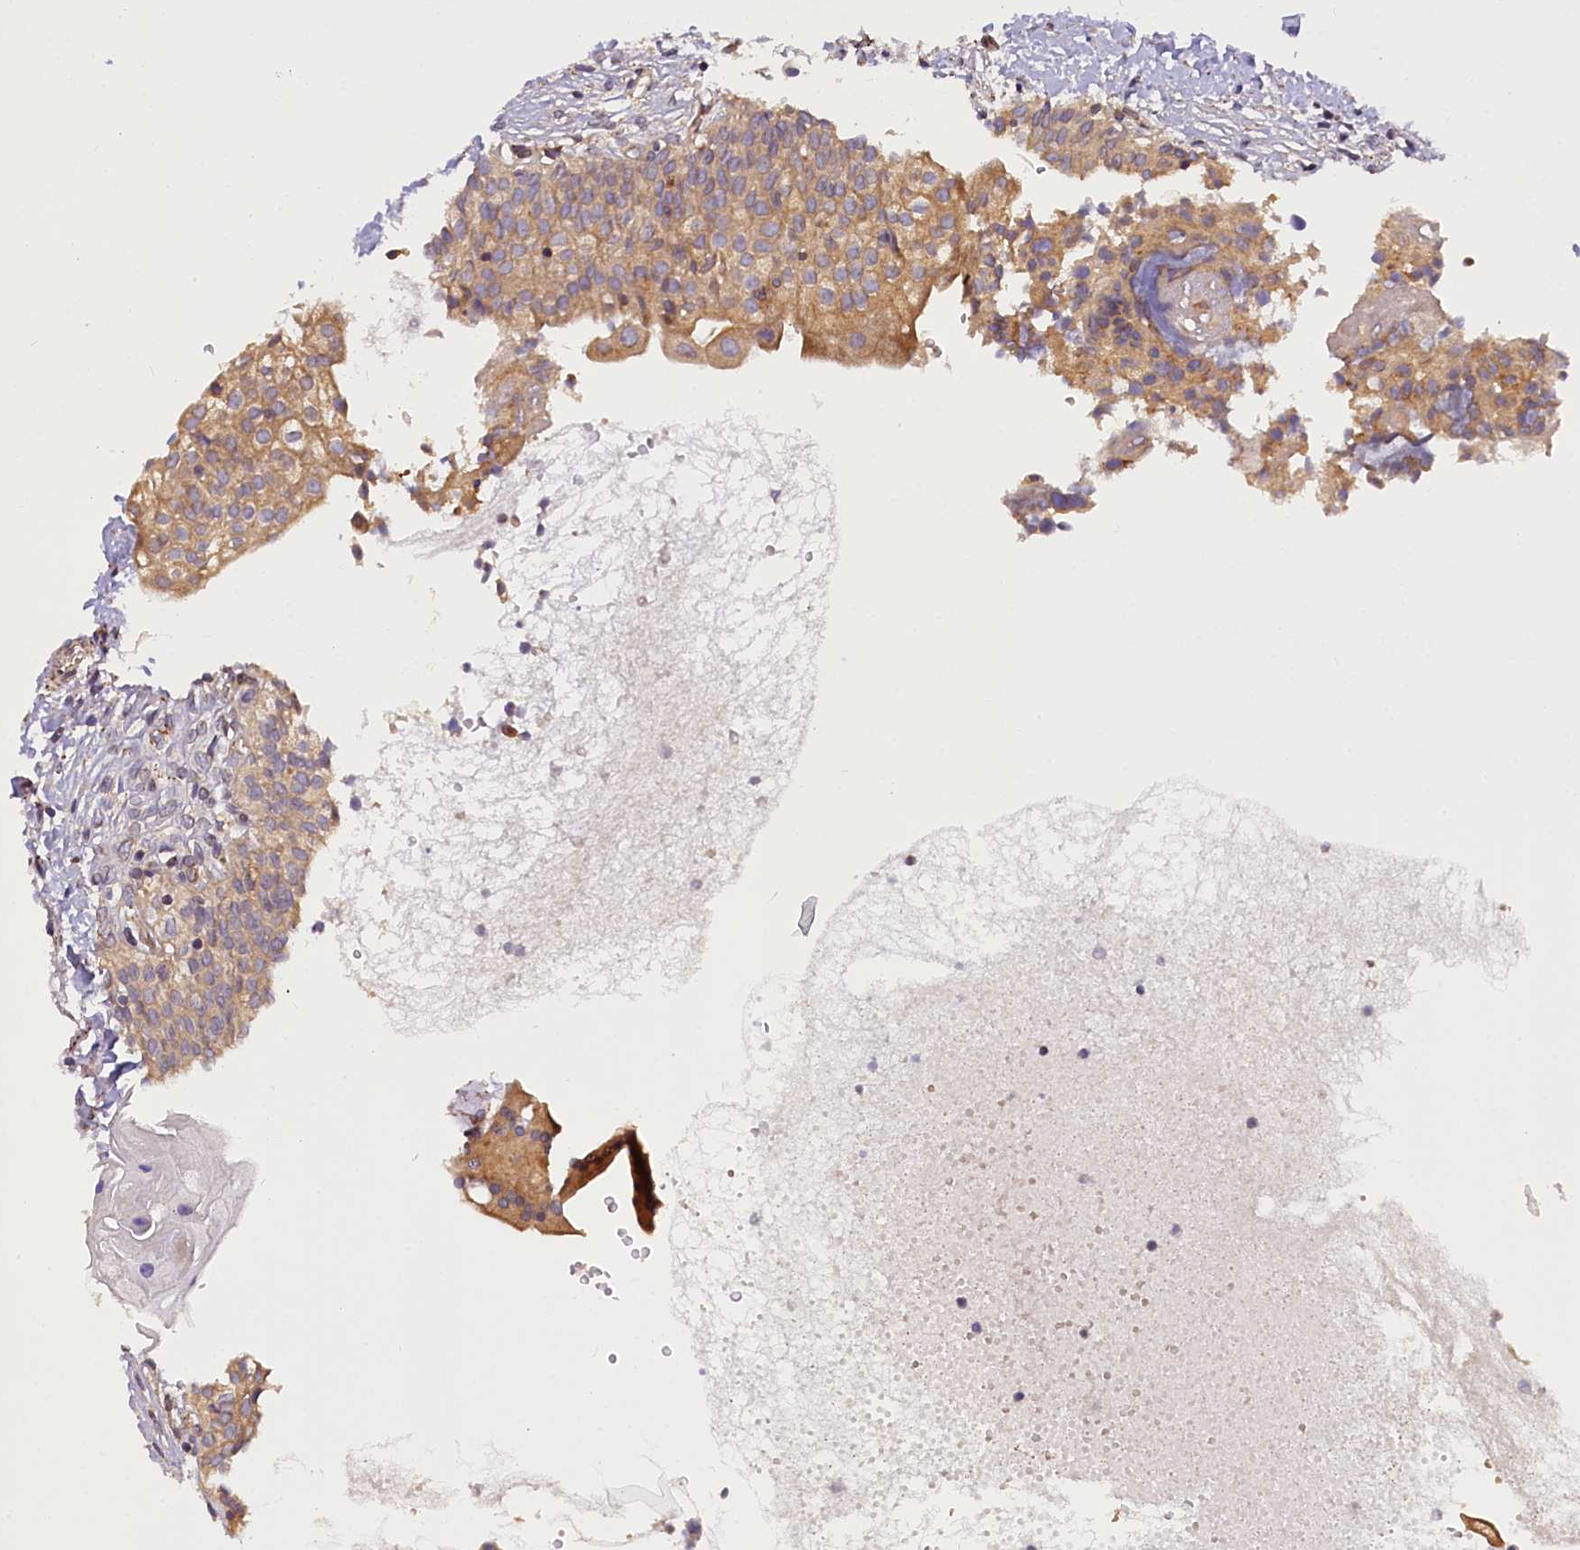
{"staining": {"intensity": "moderate", "quantity": ">75%", "location": "cytoplasmic/membranous"}, "tissue": "urinary bladder", "cell_type": "Urothelial cells", "image_type": "normal", "snomed": [{"axis": "morphology", "description": "Normal tissue, NOS"}, {"axis": "topography", "description": "Urinary bladder"}], "caption": "Protein analysis of benign urinary bladder exhibits moderate cytoplasmic/membranous staining in approximately >75% of urothelial cells. The staining was performed using DAB (3,3'-diaminobenzidine) to visualize the protein expression in brown, while the nuclei were stained in blue with hematoxylin (Magnification: 20x).", "gene": "SUPV3L1", "patient": {"sex": "male", "age": 55}}